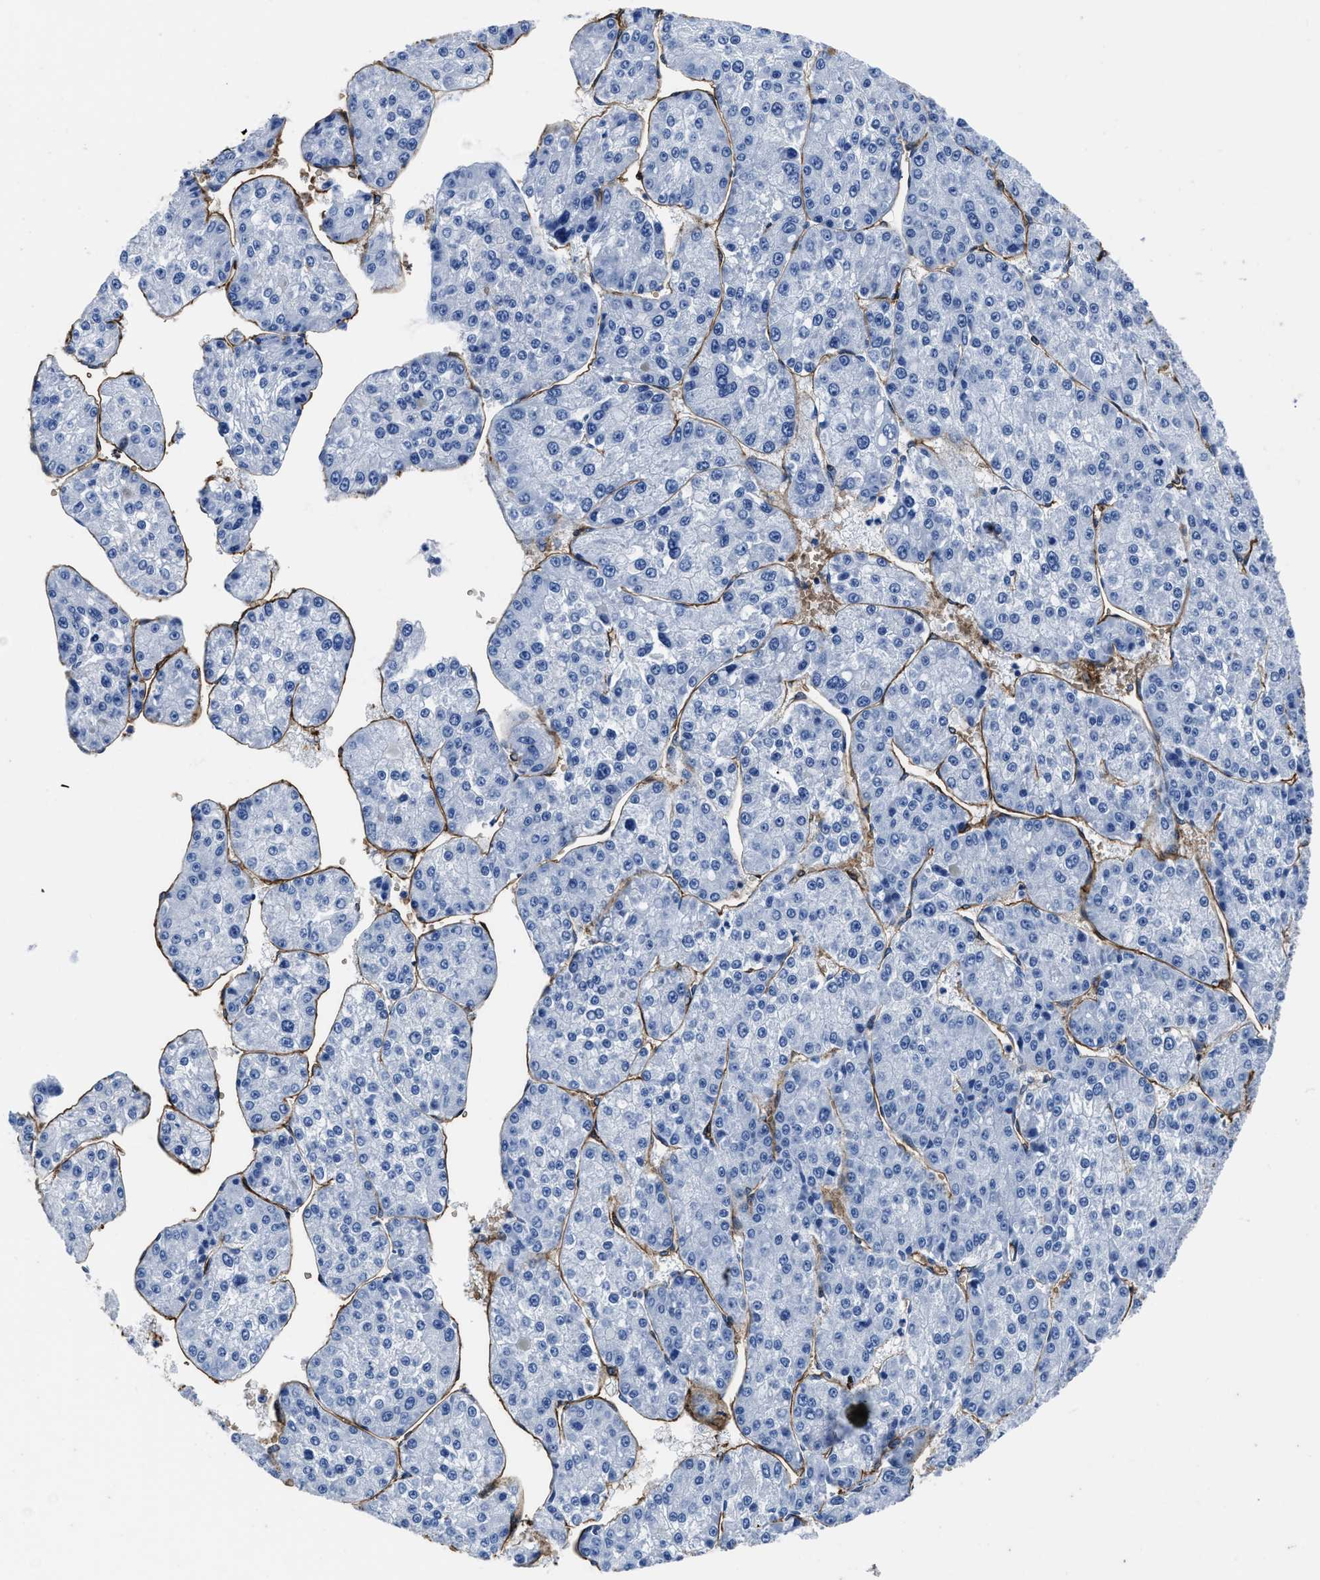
{"staining": {"intensity": "negative", "quantity": "none", "location": "none"}, "tissue": "liver cancer", "cell_type": "Tumor cells", "image_type": "cancer", "snomed": [{"axis": "morphology", "description": "Carcinoma, Hepatocellular, NOS"}, {"axis": "topography", "description": "Liver"}], "caption": "An immunohistochemistry (IHC) micrograph of liver cancer (hepatocellular carcinoma) is shown. There is no staining in tumor cells of liver cancer (hepatocellular carcinoma).", "gene": "AQP1", "patient": {"sex": "female", "age": 73}}